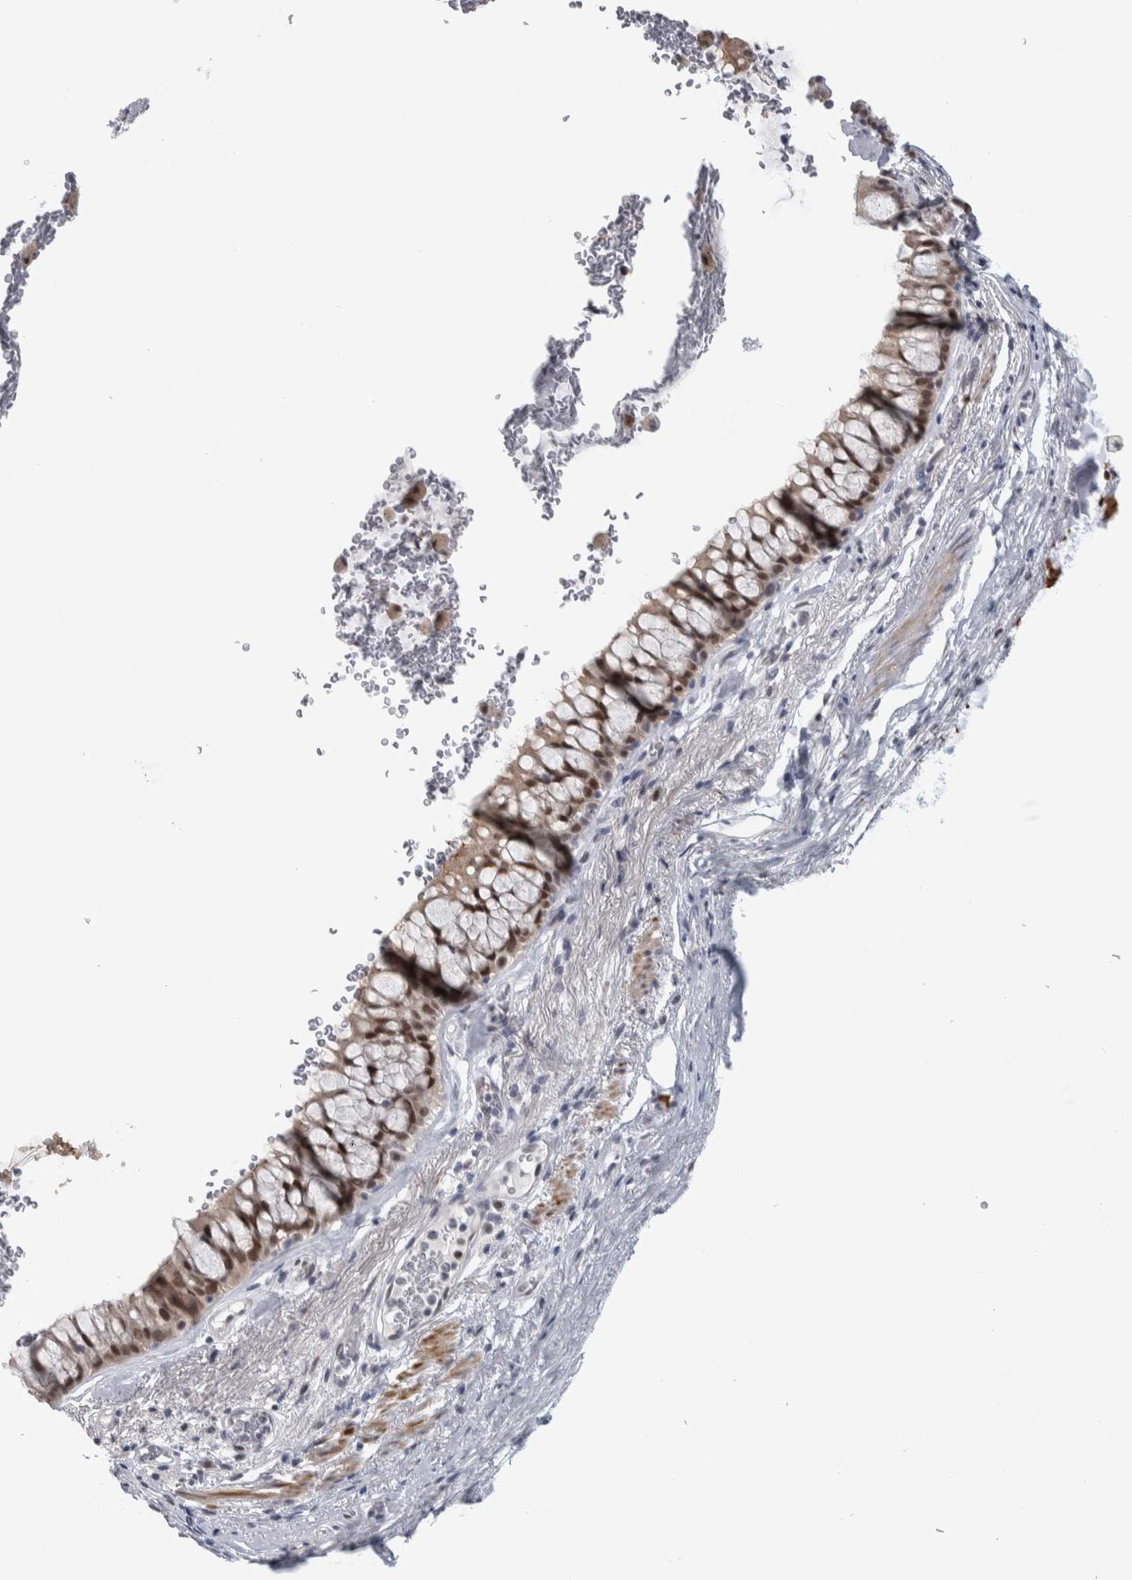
{"staining": {"intensity": "moderate", "quantity": "25%-75%", "location": "cytoplasmic/membranous,nuclear"}, "tissue": "bronchus", "cell_type": "Respiratory epithelial cells", "image_type": "normal", "snomed": [{"axis": "morphology", "description": "Normal tissue, NOS"}, {"axis": "topography", "description": "Cartilage tissue"}, {"axis": "topography", "description": "Bronchus"}], "caption": "Benign bronchus was stained to show a protein in brown. There is medium levels of moderate cytoplasmic/membranous,nuclear expression in approximately 25%-75% of respiratory epithelial cells. (brown staining indicates protein expression, while blue staining denotes nuclei).", "gene": "HEXIM2", "patient": {"sex": "female", "age": 53}}